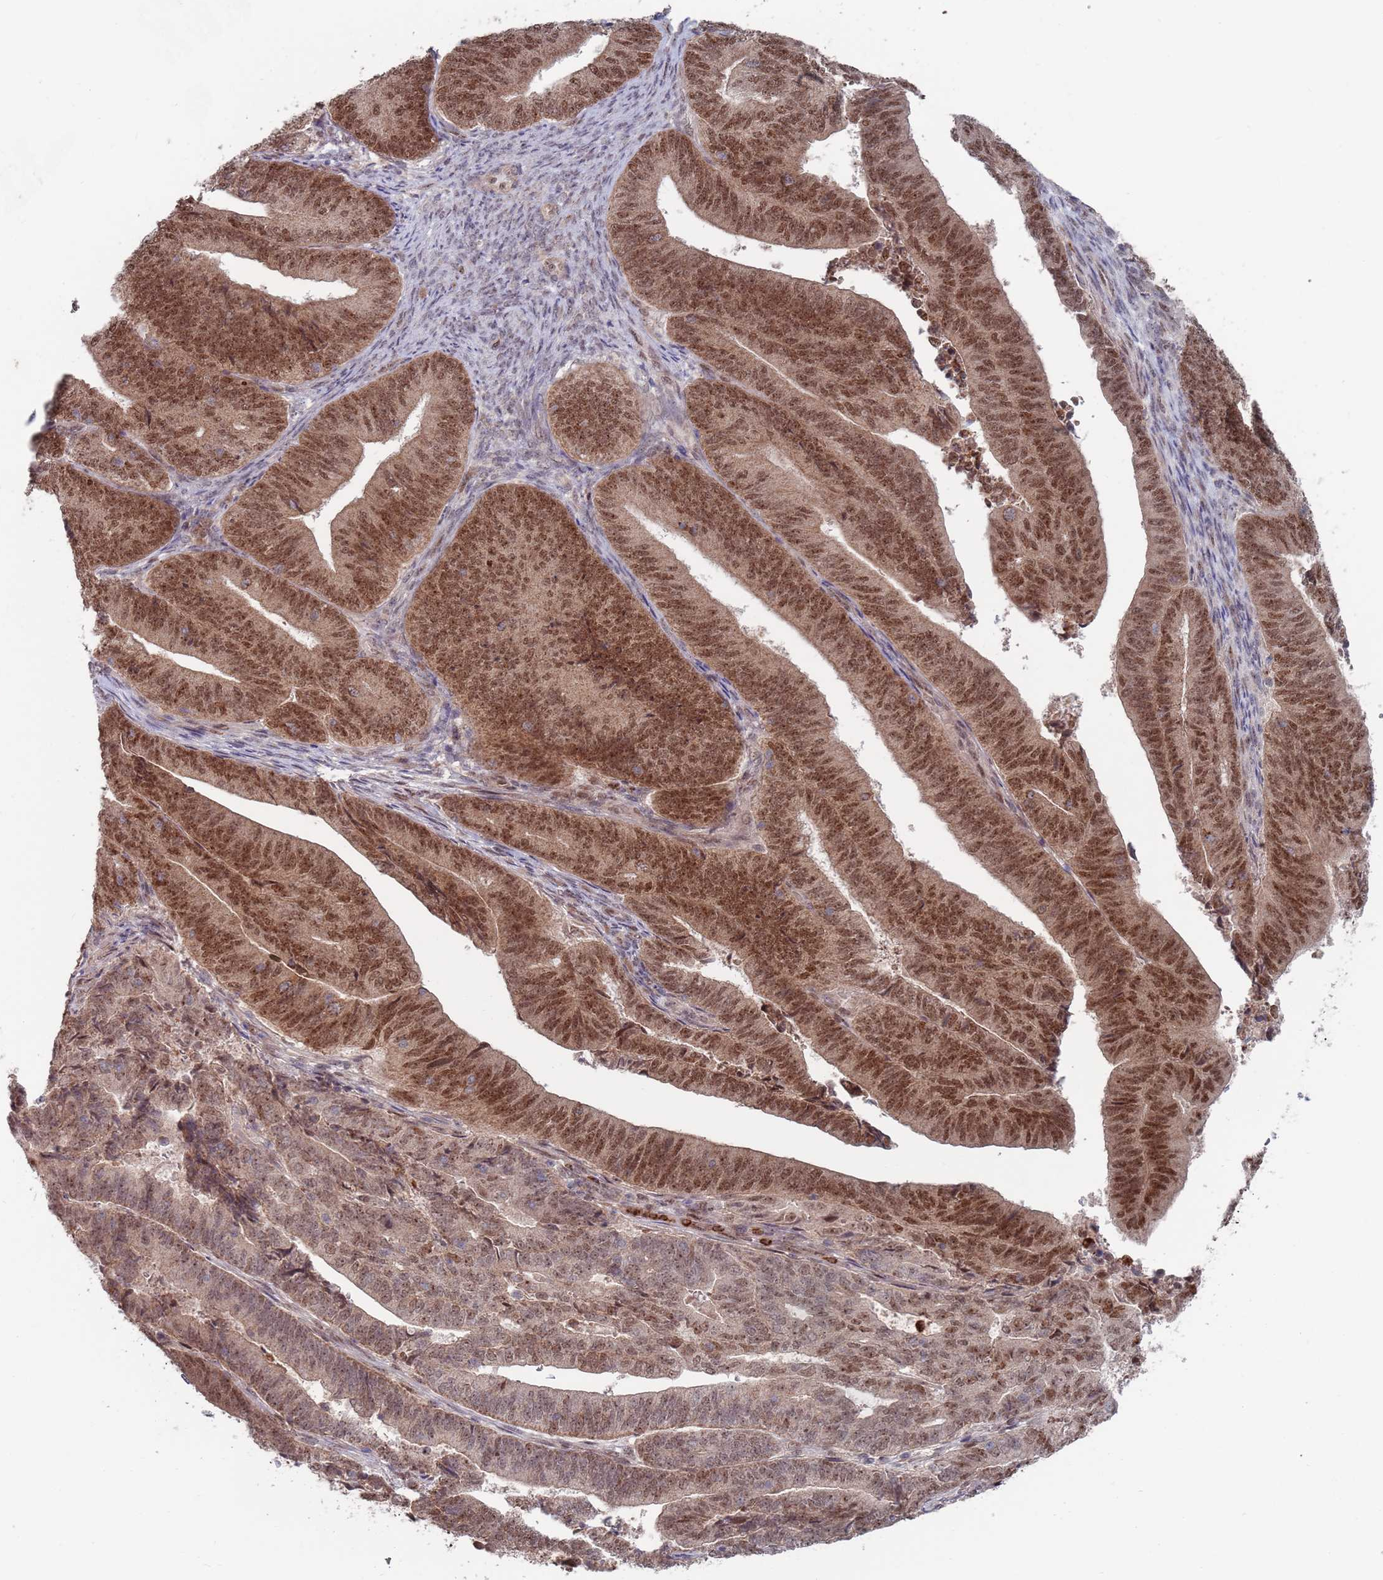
{"staining": {"intensity": "moderate", "quantity": ">75%", "location": "nuclear"}, "tissue": "endometrial cancer", "cell_type": "Tumor cells", "image_type": "cancer", "snomed": [{"axis": "morphology", "description": "Adenocarcinoma, NOS"}, {"axis": "topography", "description": "Endometrium"}], "caption": "Endometrial cancer was stained to show a protein in brown. There is medium levels of moderate nuclear positivity in approximately >75% of tumor cells. (Brightfield microscopy of DAB IHC at high magnification).", "gene": "RPP25", "patient": {"sex": "female", "age": 70}}